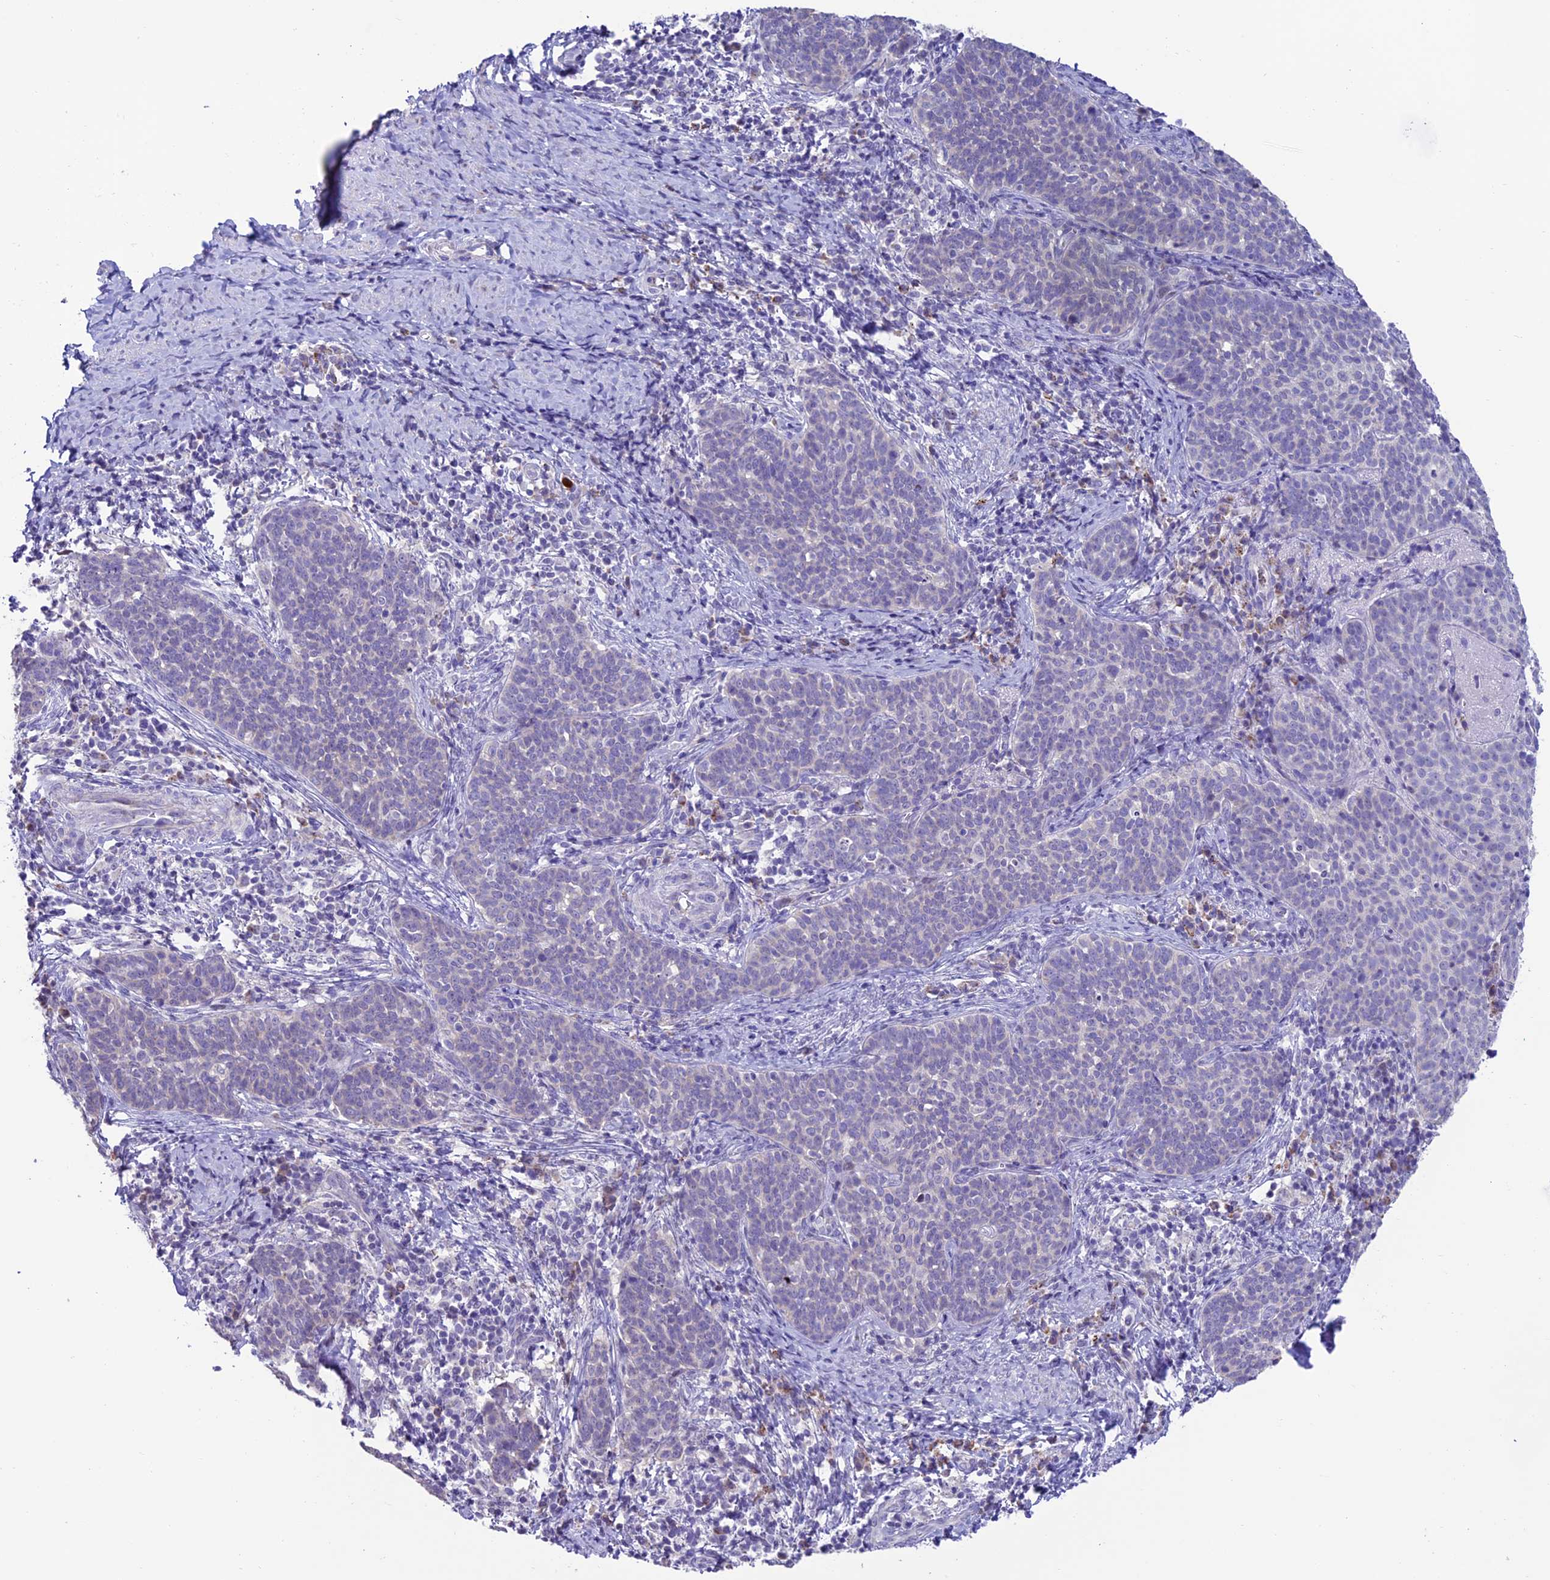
{"staining": {"intensity": "negative", "quantity": "none", "location": "none"}, "tissue": "cervical cancer", "cell_type": "Tumor cells", "image_type": "cancer", "snomed": [{"axis": "morphology", "description": "Normal tissue, NOS"}, {"axis": "morphology", "description": "Squamous cell carcinoma, NOS"}, {"axis": "topography", "description": "Cervix"}], "caption": "Immunohistochemistry micrograph of neoplastic tissue: squamous cell carcinoma (cervical) stained with DAB (3,3'-diaminobenzidine) reveals no significant protein expression in tumor cells.", "gene": "SLC10A1", "patient": {"sex": "female", "age": 39}}